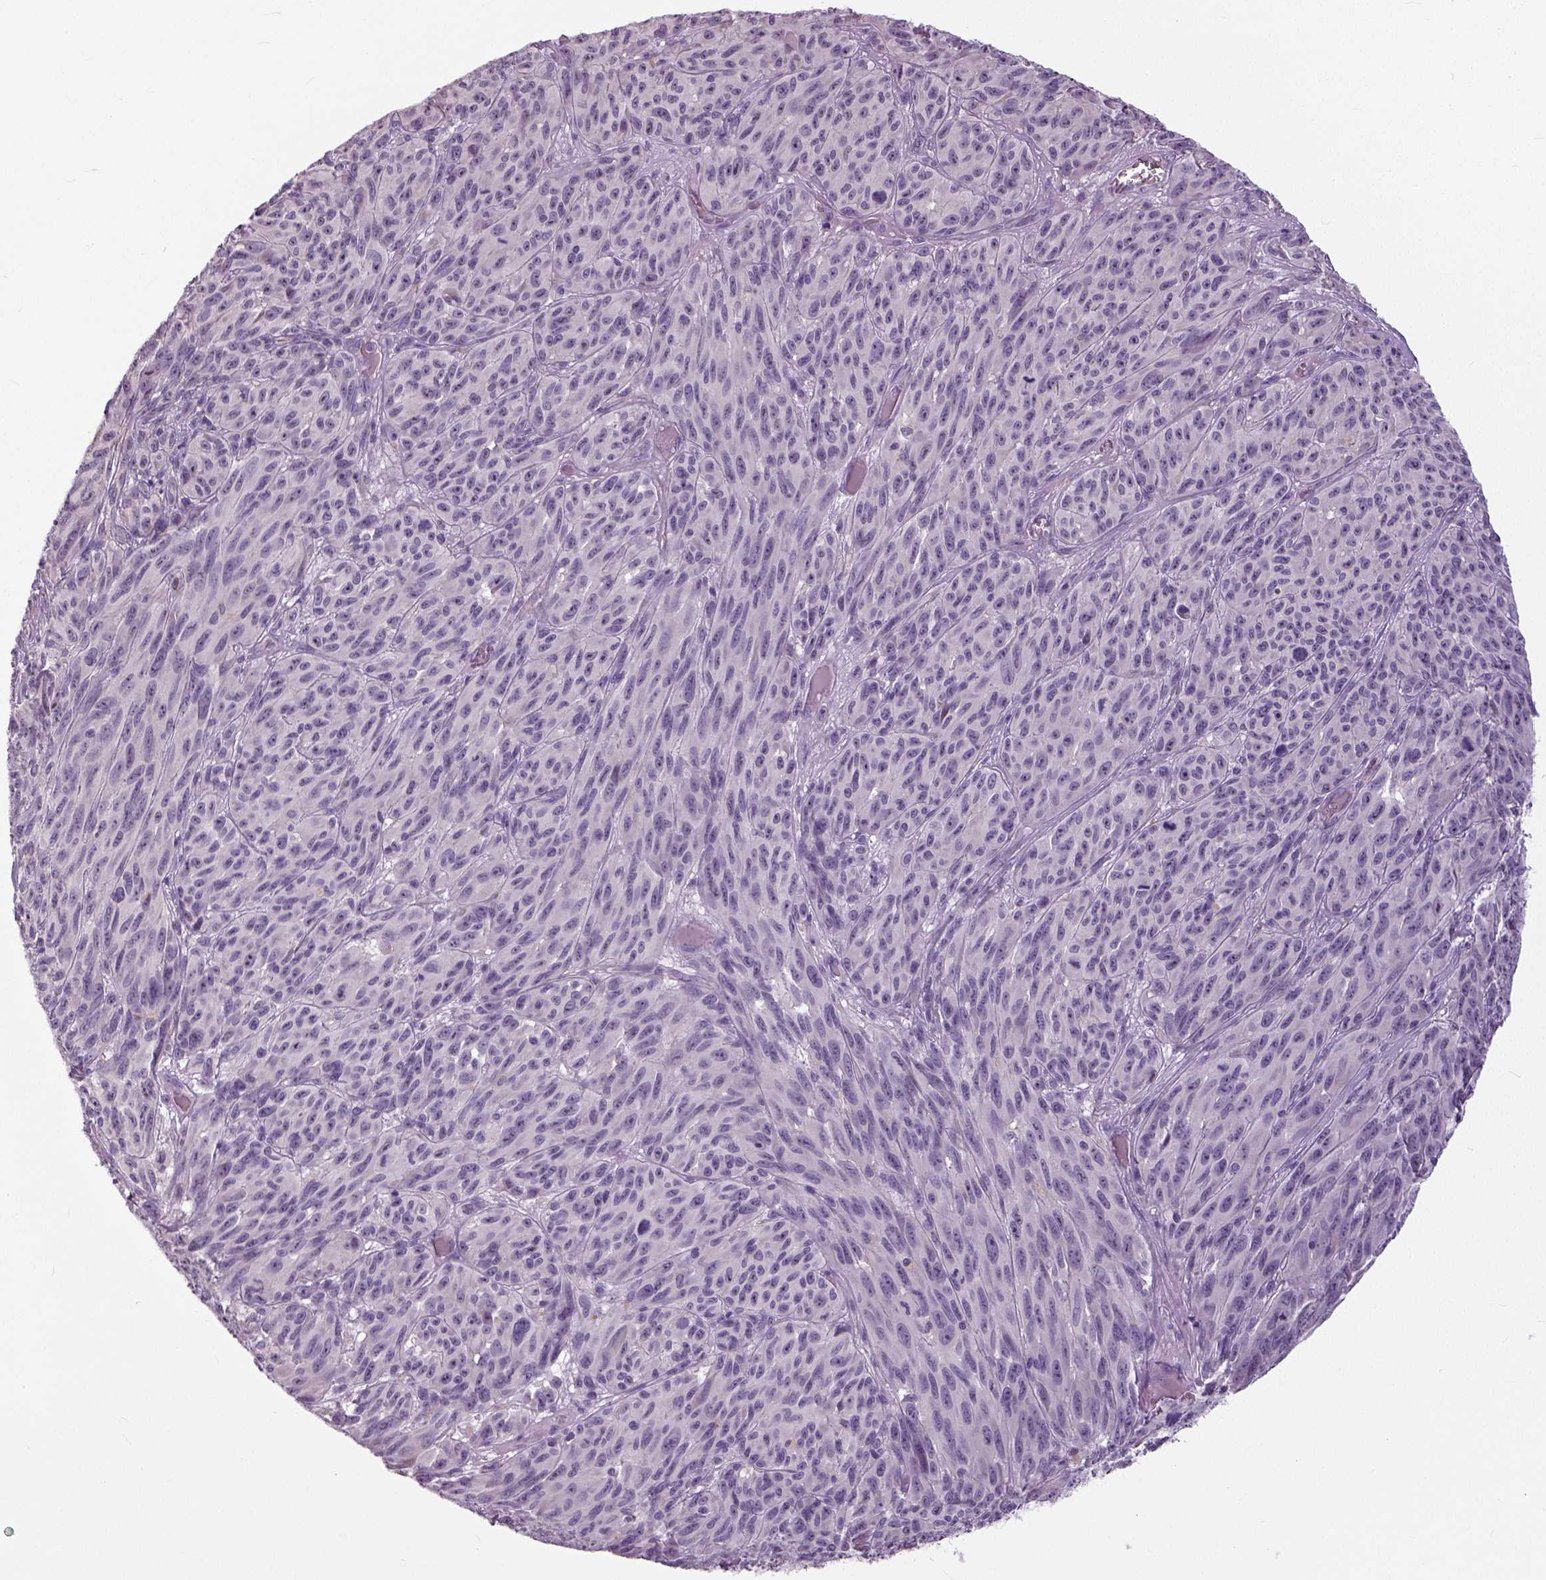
{"staining": {"intensity": "negative", "quantity": "none", "location": "none"}, "tissue": "melanoma", "cell_type": "Tumor cells", "image_type": "cancer", "snomed": [{"axis": "morphology", "description": "Malignant melanoma, NOS"}, {"axis": "topography", "description": "Vulva, labia, clitoris and Bartholin´s gland, NO"}], "caption": "Malignant melanoma was stained to show a protein in brown. There is no significant staining in tumor cells. (Immunohistochemistry (ihc), brightfield microscopy, high magnification).", "gene": "NECAB1", "patient": {"sex": "female", "age": 75}}